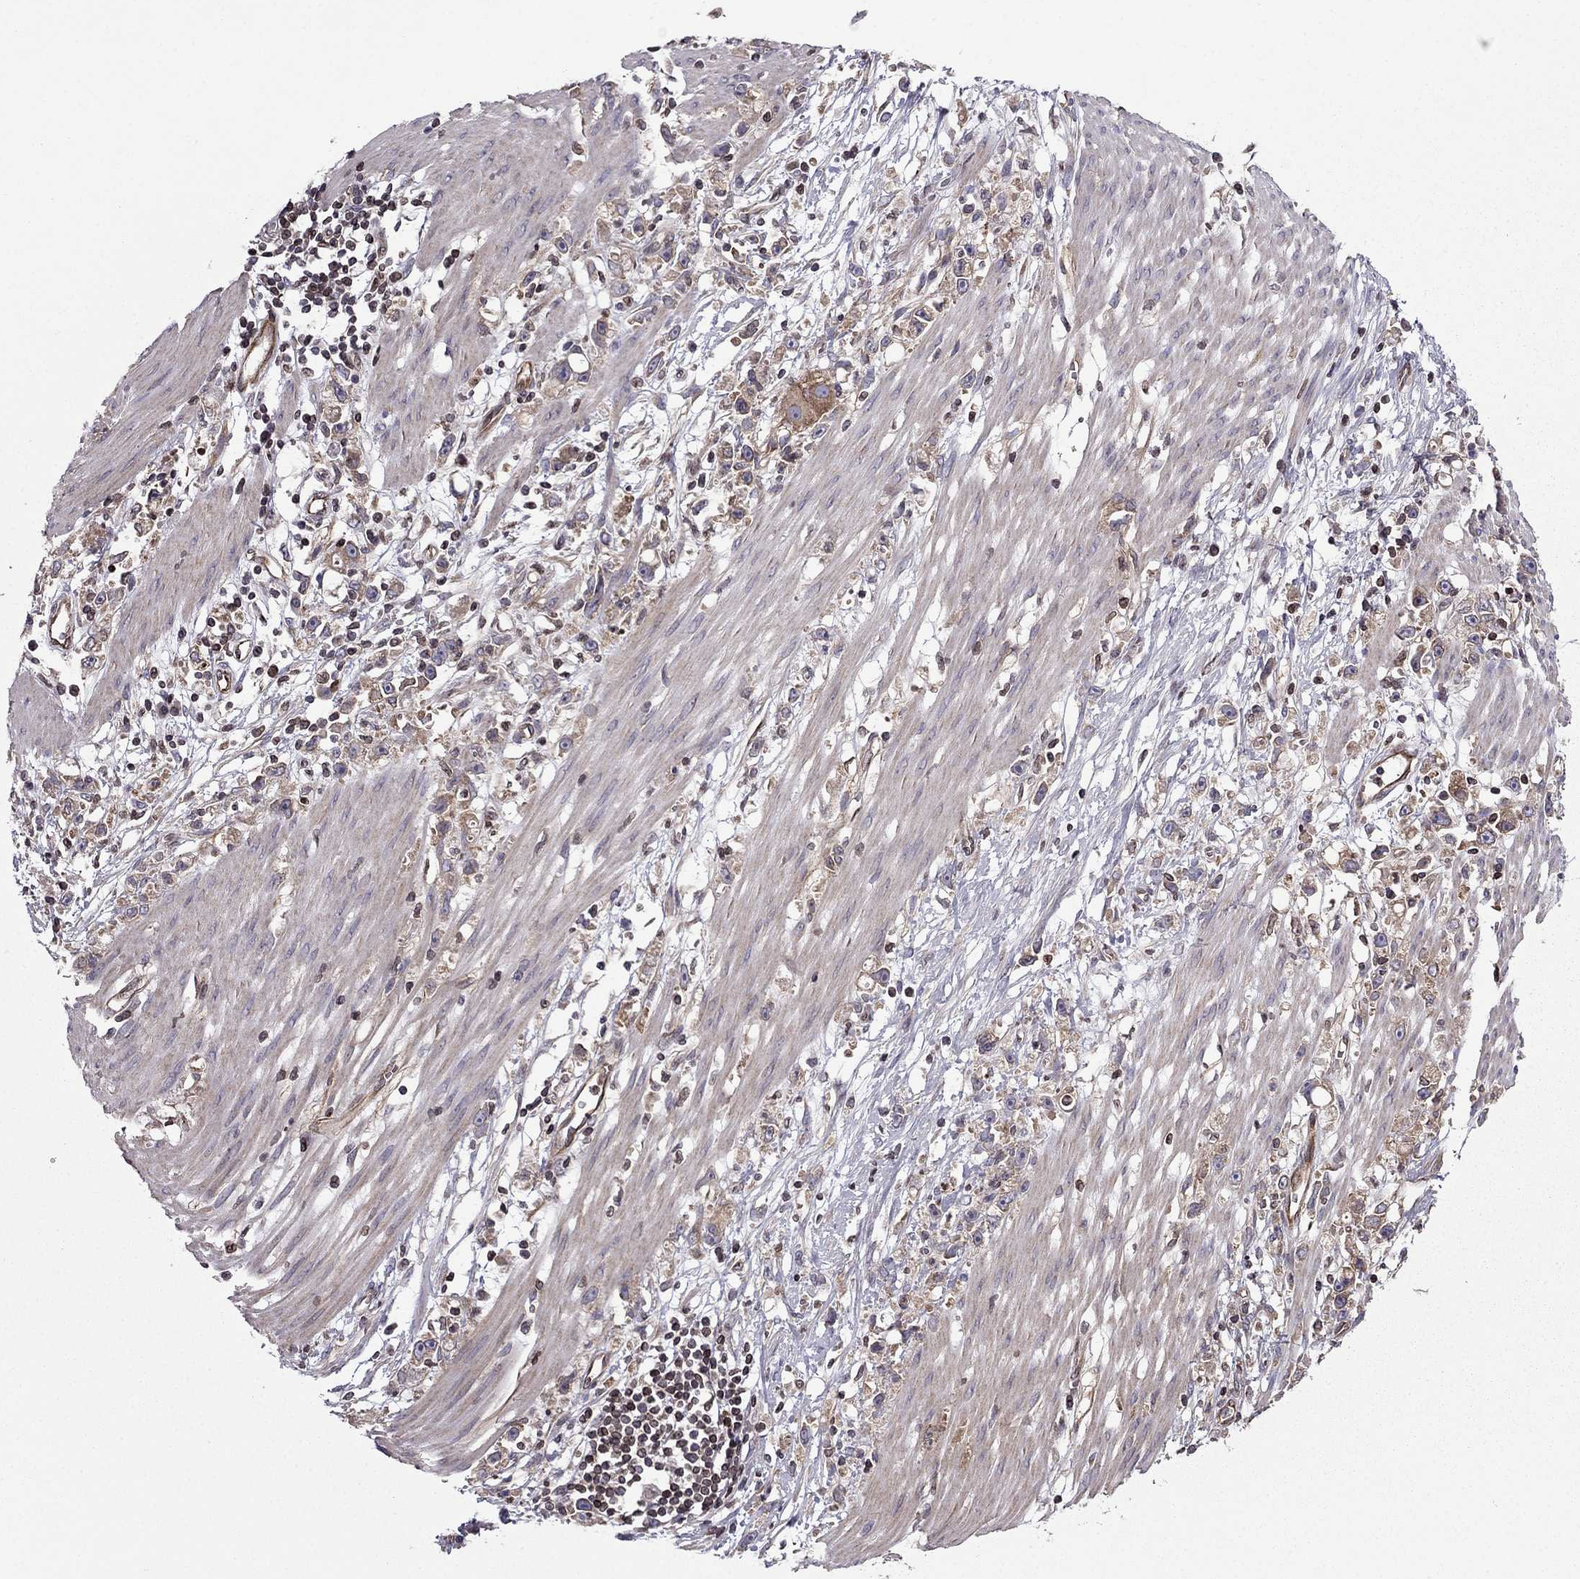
{"staining": {"intensity": "weak", "quantity": "<25%", "location": "cytoplasmic/membranous"}, "tissue": "stomach cancer", "cell_type": "Tumor cells", "image_type": "cancer", "snomed": [{"axis": "morphology", "description": "Adenocarcinoma, NOS"}, {"axis": "topography", "description": "Stomach"}], "caption": "Immunohistochemistry of adenocarcinoma (stomach) reveals no staining in tumor cells.", "gene": "CDC42BPA", "patient": {"sex": "female", "age": 59}}